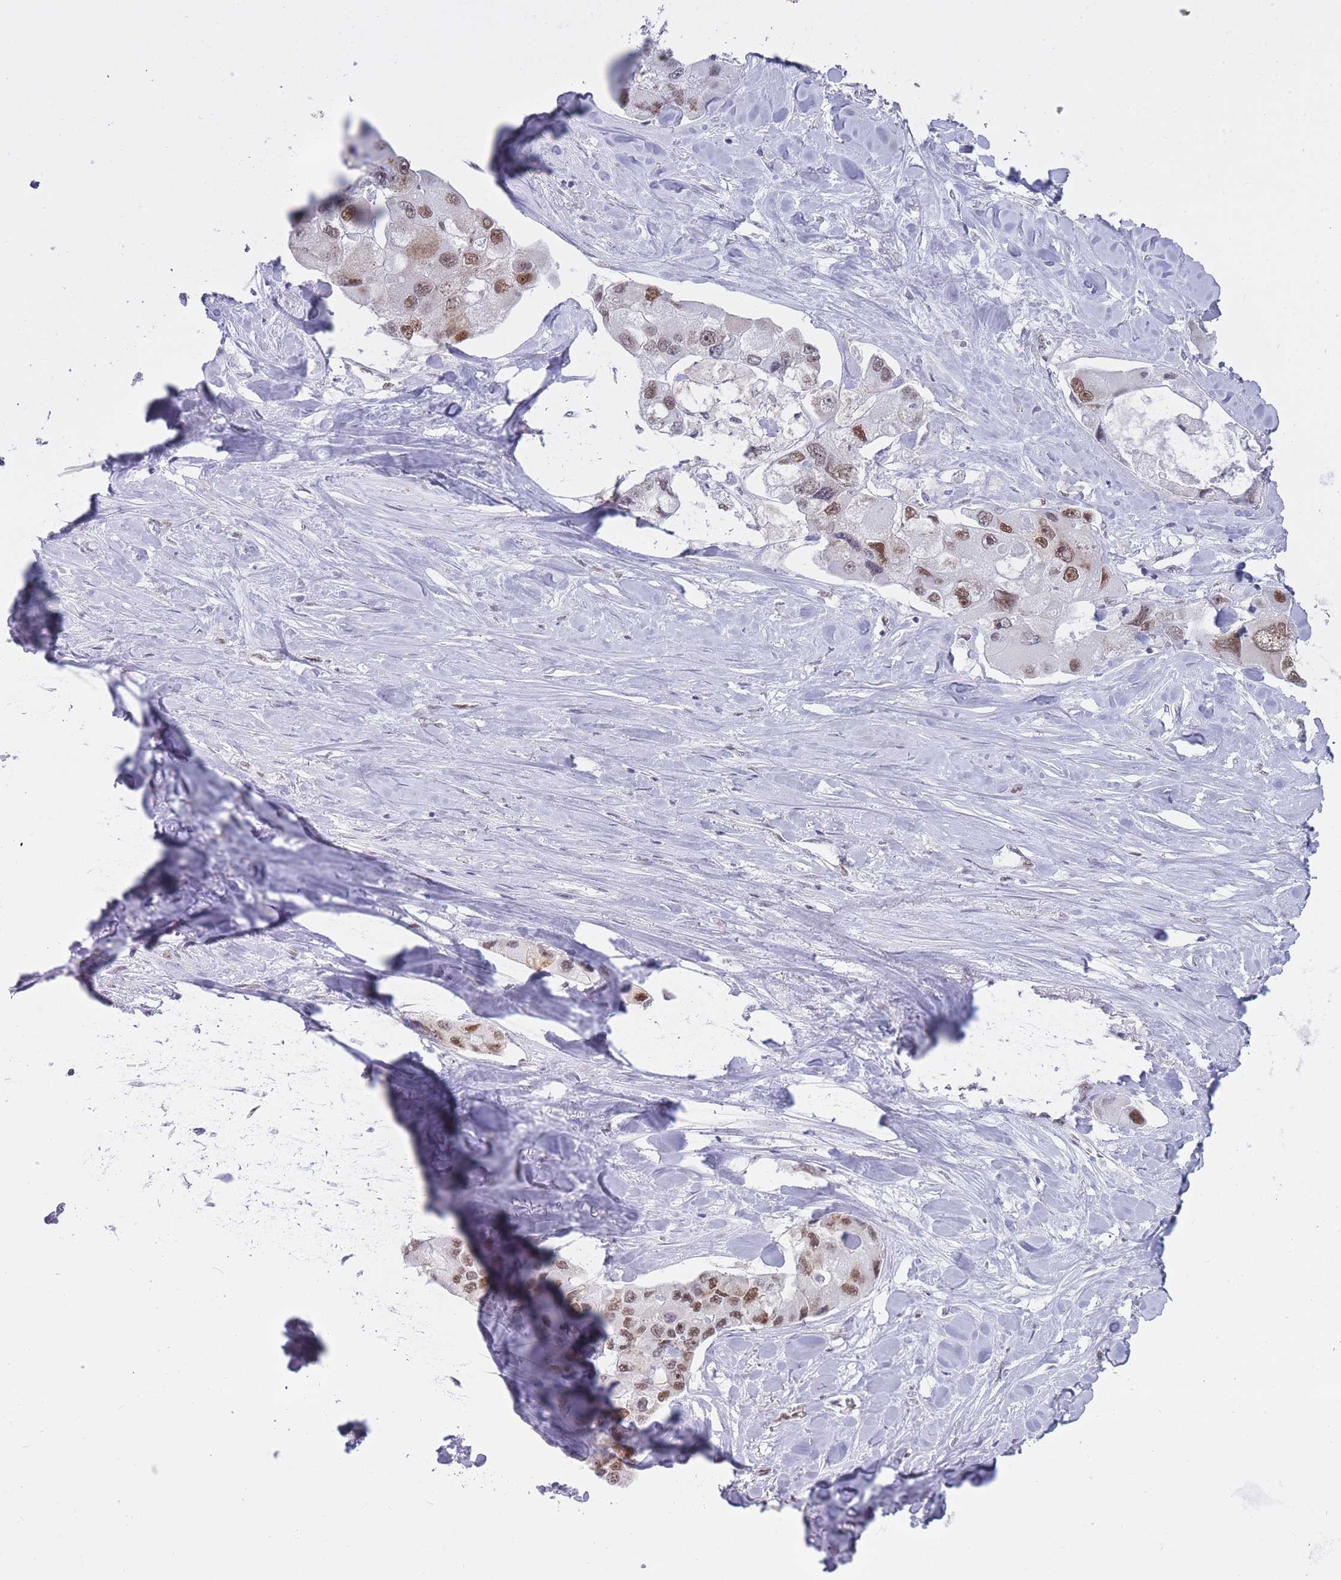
{"staining": {"intensity": "moderate", "quantity": "25%-75%", "location": "nuclear"}, "tissue": "lung cancer", "cell_type": "Tumor cells", "image_type": "cancer", "snomed": [{"axis": "morphology", "description": "Adenocarcinoma, NOS"}, {"axis": "topography", "description": "Lung"}], "caption": "Protein expression analysis of human lung cancer reveals moderate nuclear expression in approximately 25%-75% of tumor cells.", "gene": "HNRNPUL1", "patient": {"sex": "female", "age": 54}}